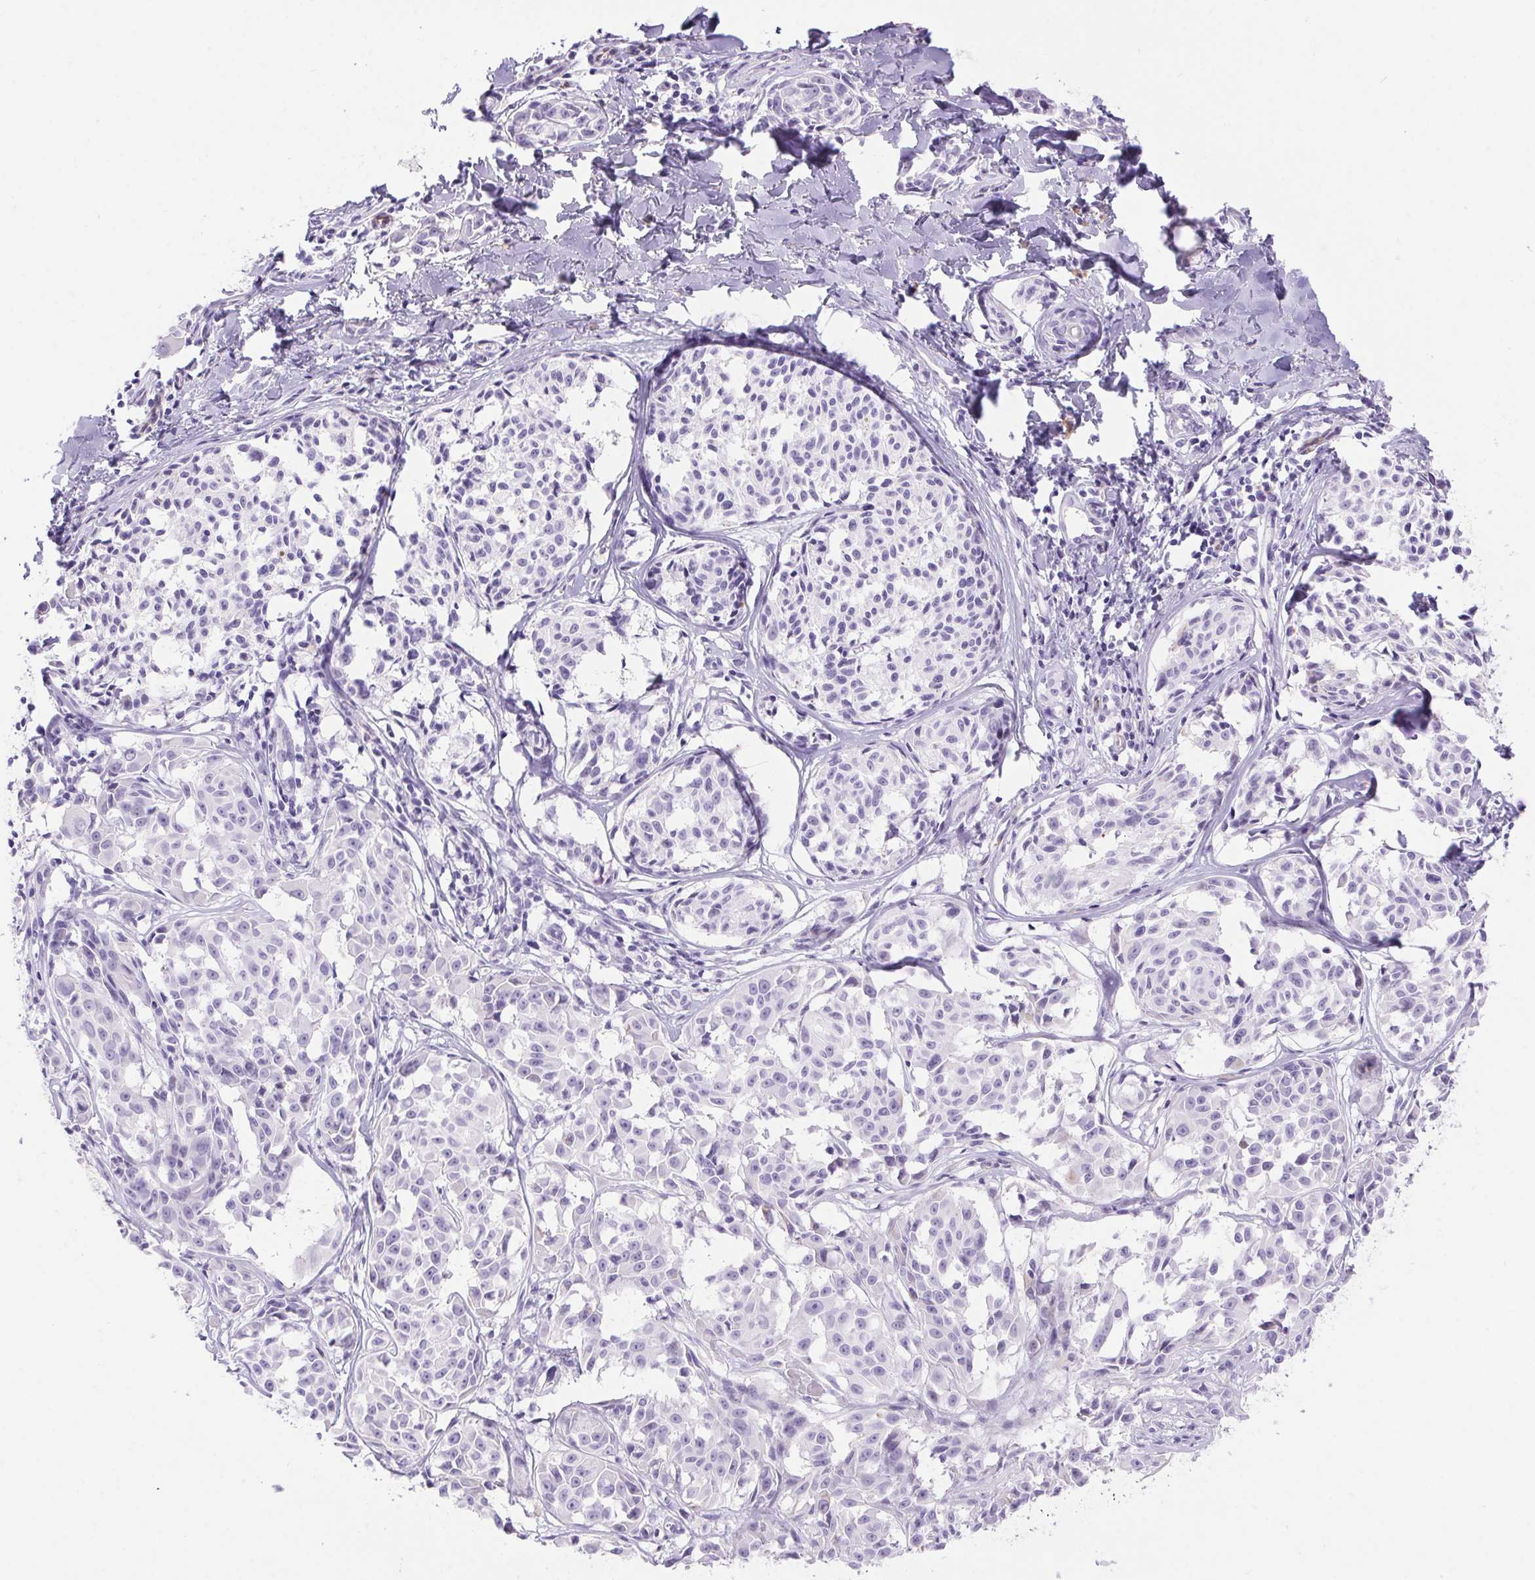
{"staining": {"intensity": "negative", "quantity": "none", "location": "none"}, "tissue": "melanoma", "cell_type": "Tumor cells", "image_type": "cancer", "snomed": [{"axis": "morphology", "description": "Malignant melanoma, NOS"}, {"axis": "topography", "description": "Skin"}], "caption": "The micrograph reveals no significant expression in tumor cells of melanoma.", "gene": "ERP27", "patient": {"sex": "male", "age": 51}}